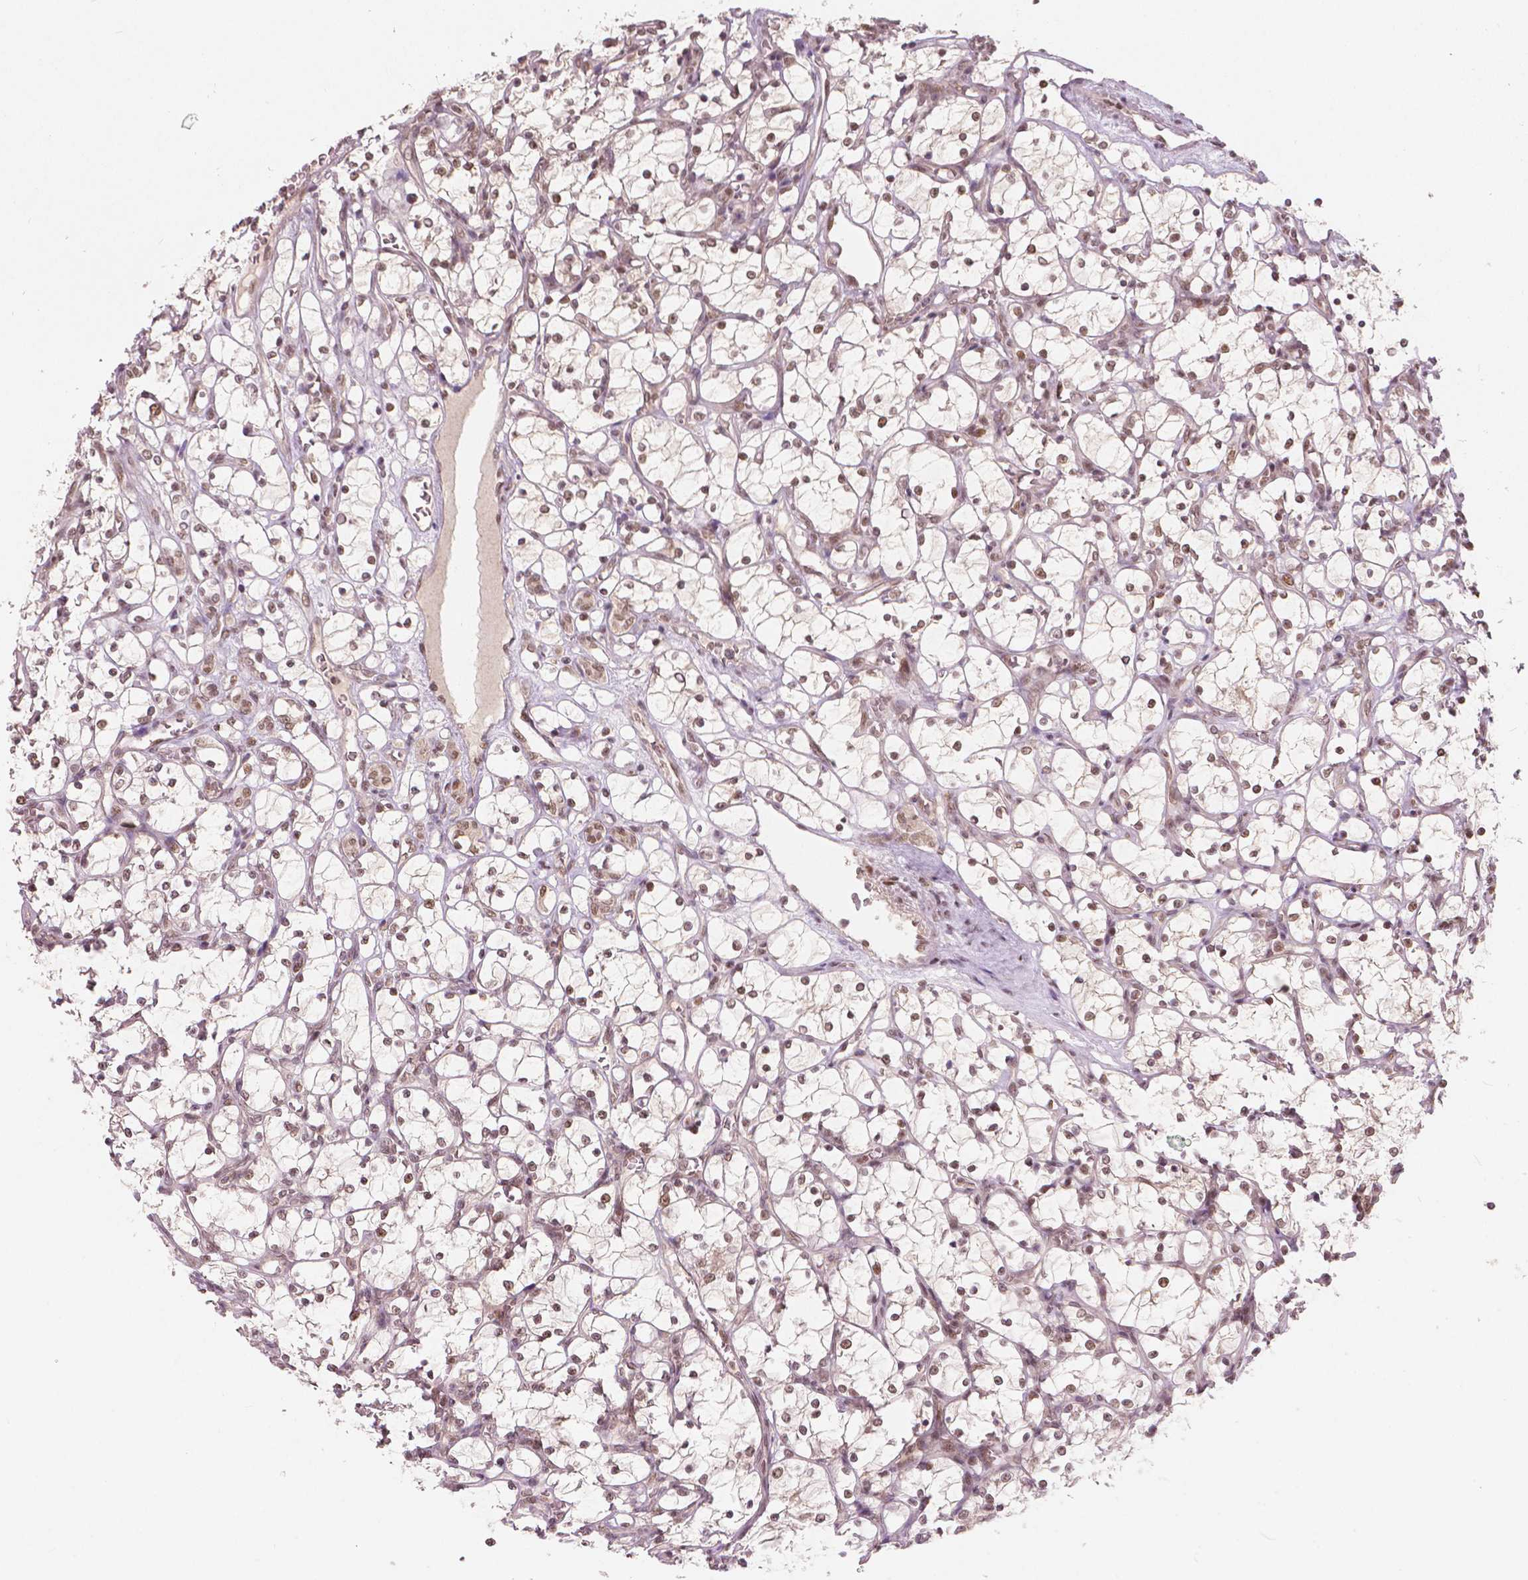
{"staining": {"intensity": "weak", "quantity": ">75%", "location": "nuclear"}, "tissue": "renal cancer", "cell_type": "Tumor cells", "image_type": "cancer", "snomed": [{"axis": "morphology", "description": "Adenocarcinoma, NOS"}, {"axis": "topography", "description": "Kidney"}], "caption": "This is a histology image of immunohistochemistry (IHC) staining of renal adenocarcinoma, which shows weak expression in the nuclear of tumor cells.", "gene": "NSD2", "patient": {"sex": "female", "age": 69}}